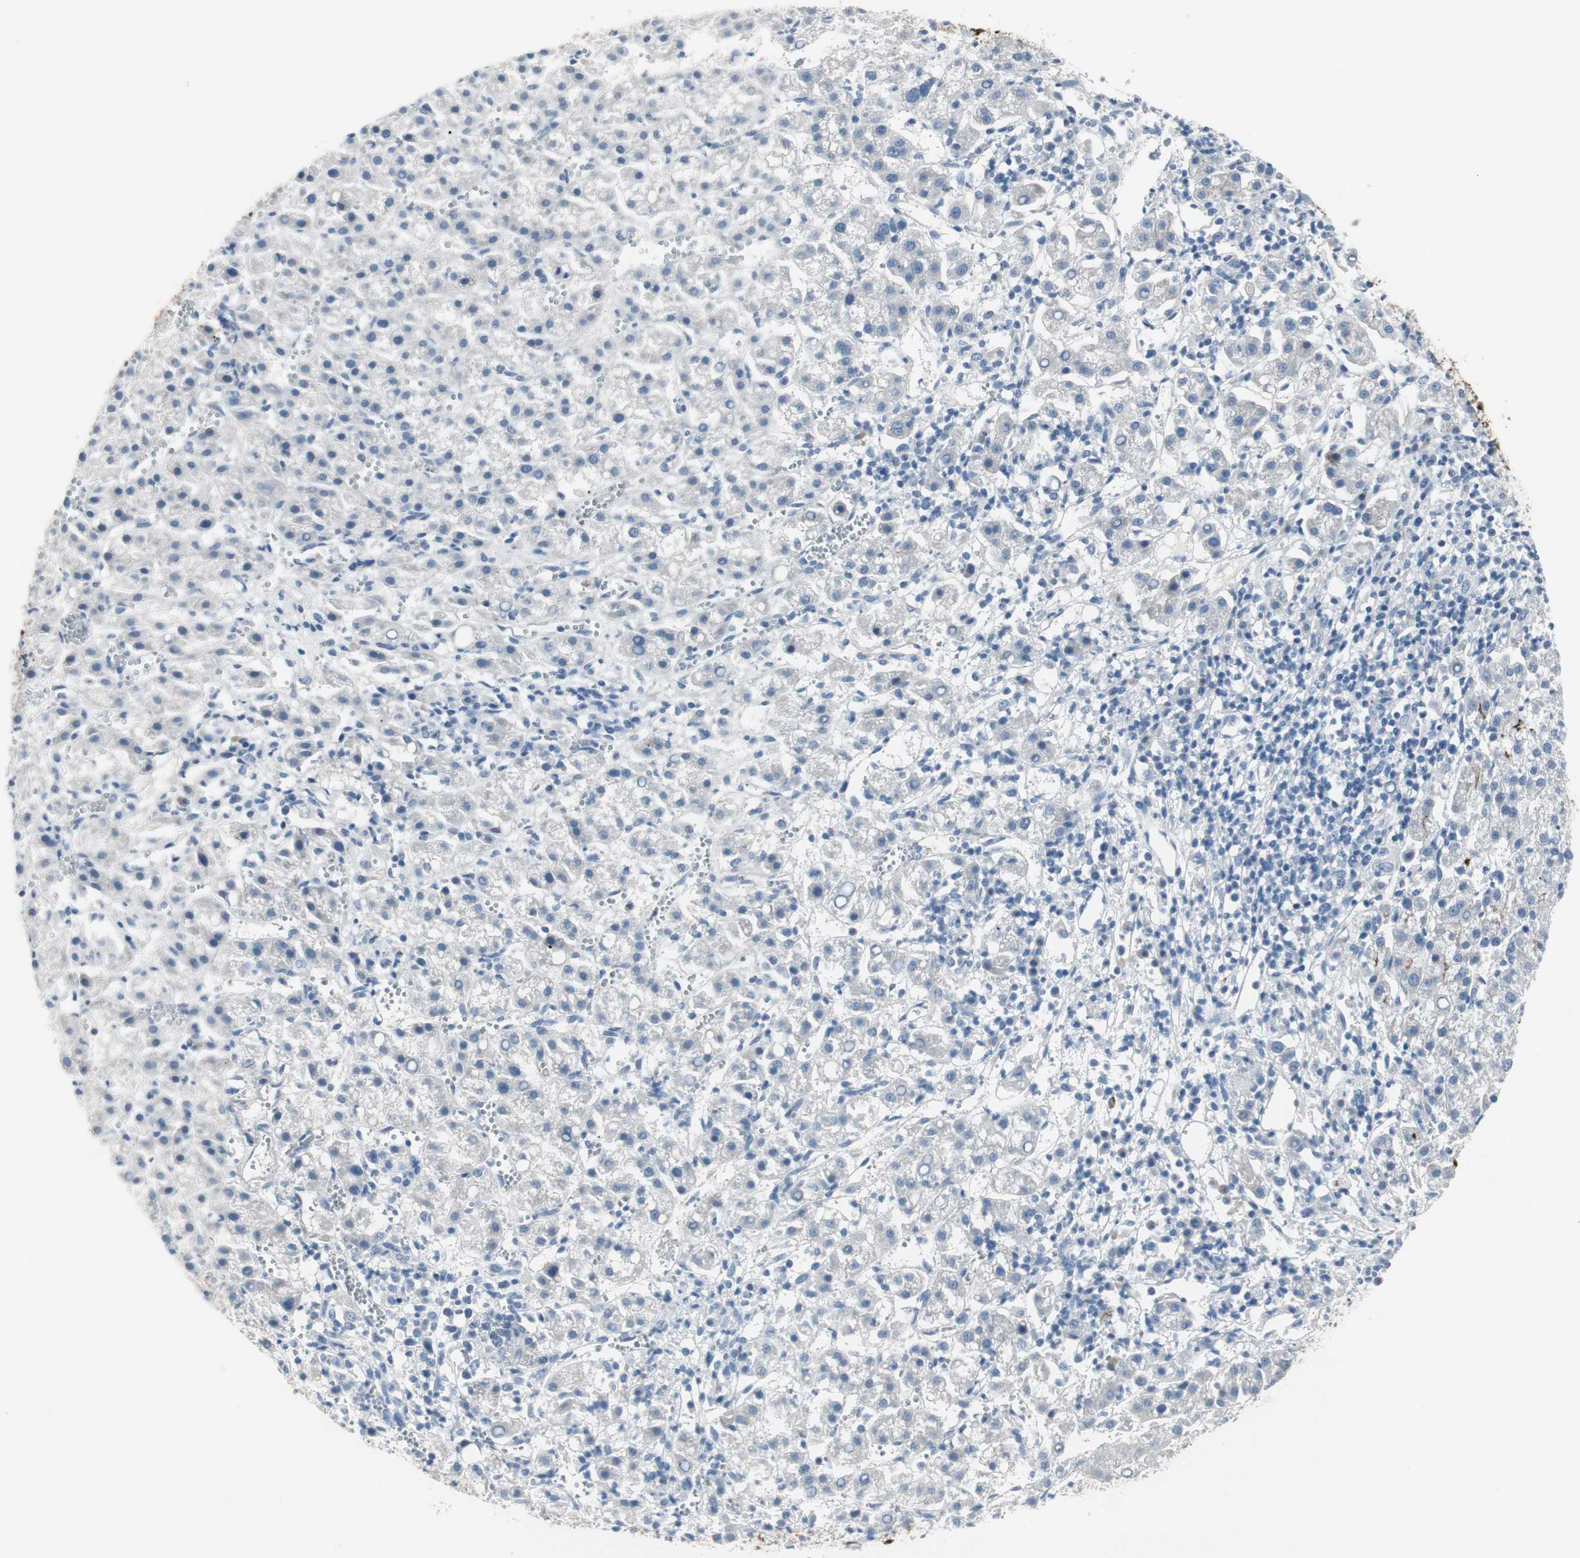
{"staining": {"intensity": "negative", "quantity": "none", "location": "none"}, "tissue": "liver cancer", "cell_type": "Tumor cells", "image_type": "cancer", "snomed": [{"axis": "morphology", "description": "Carcinoma, Hepatocellular, NOS"}, {"axis": "topography", "description": "Liver"}], "caption": "An IHC photomicrograph of liver cancer is shown. There is no staining in tumor cells of liver cancer. (DAB (3,3'-diaminobenzidine) IHC, high magnification).", "gene": "PIGR", "patient": {"sex": "female", "age": 58}}